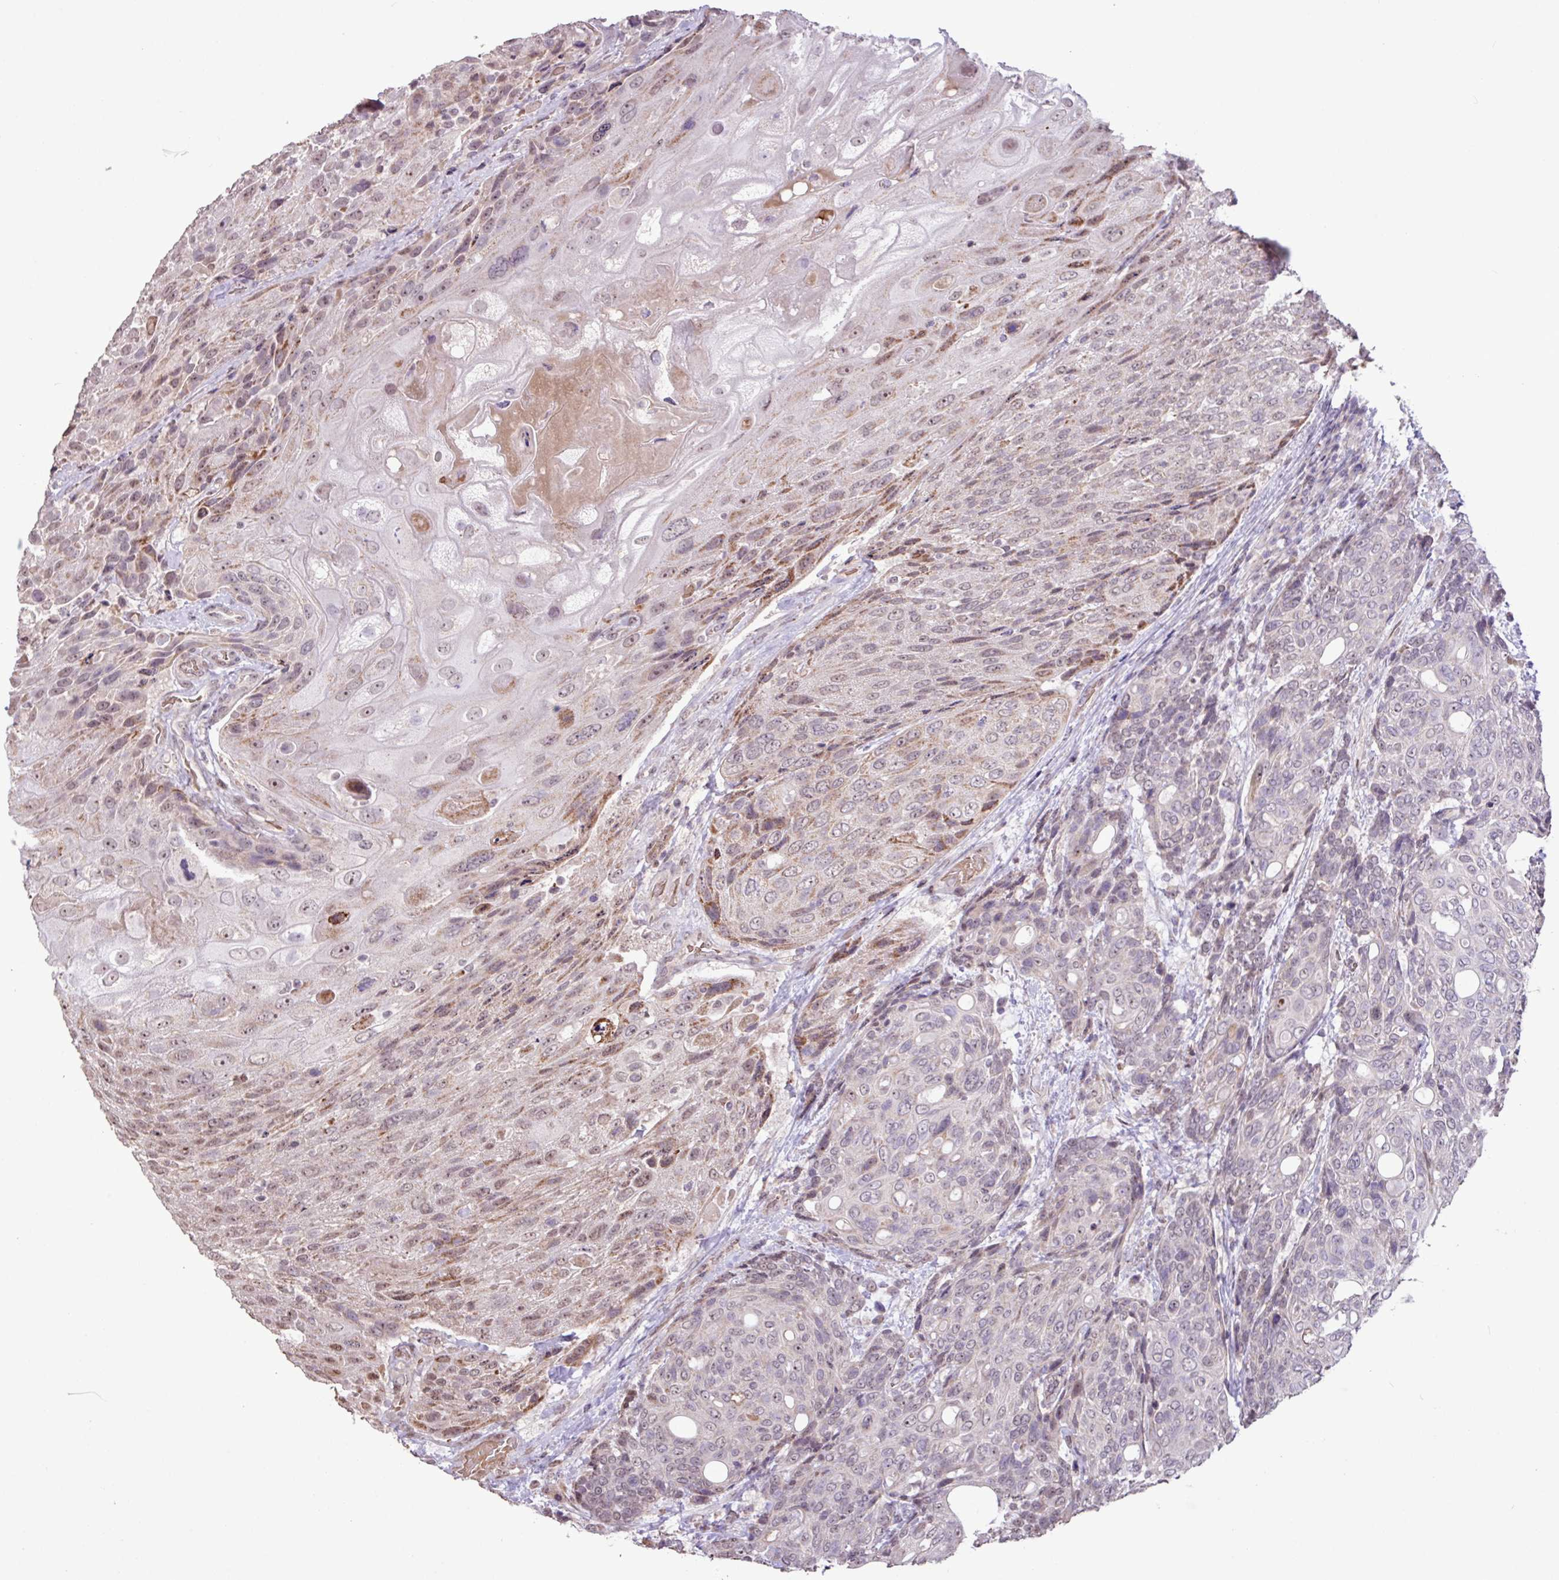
{"staining": {"intensity": "weak", "quantity": "25%-75%", "location": "cytoplasmic/membranous,nuclear"}, "tissue": "urothelial cancer", "cell_type": "Tumor cells", "image_type": "cancer", "snomed": [{"axis": "morphology", "description": "Urothelial carcinoma, High grade"}, {"axis": "topography", "description": "Urinary bladder"}], "caption": "Protein analysis of high-grade urothelial carcinoma tissue displays weak cytoplasmic/membranous and nuclear staining in approximately 25%-75% of tumor cells.", "gene": "L3MBTL3", "patient": {"sex": "female", "age": 70}}